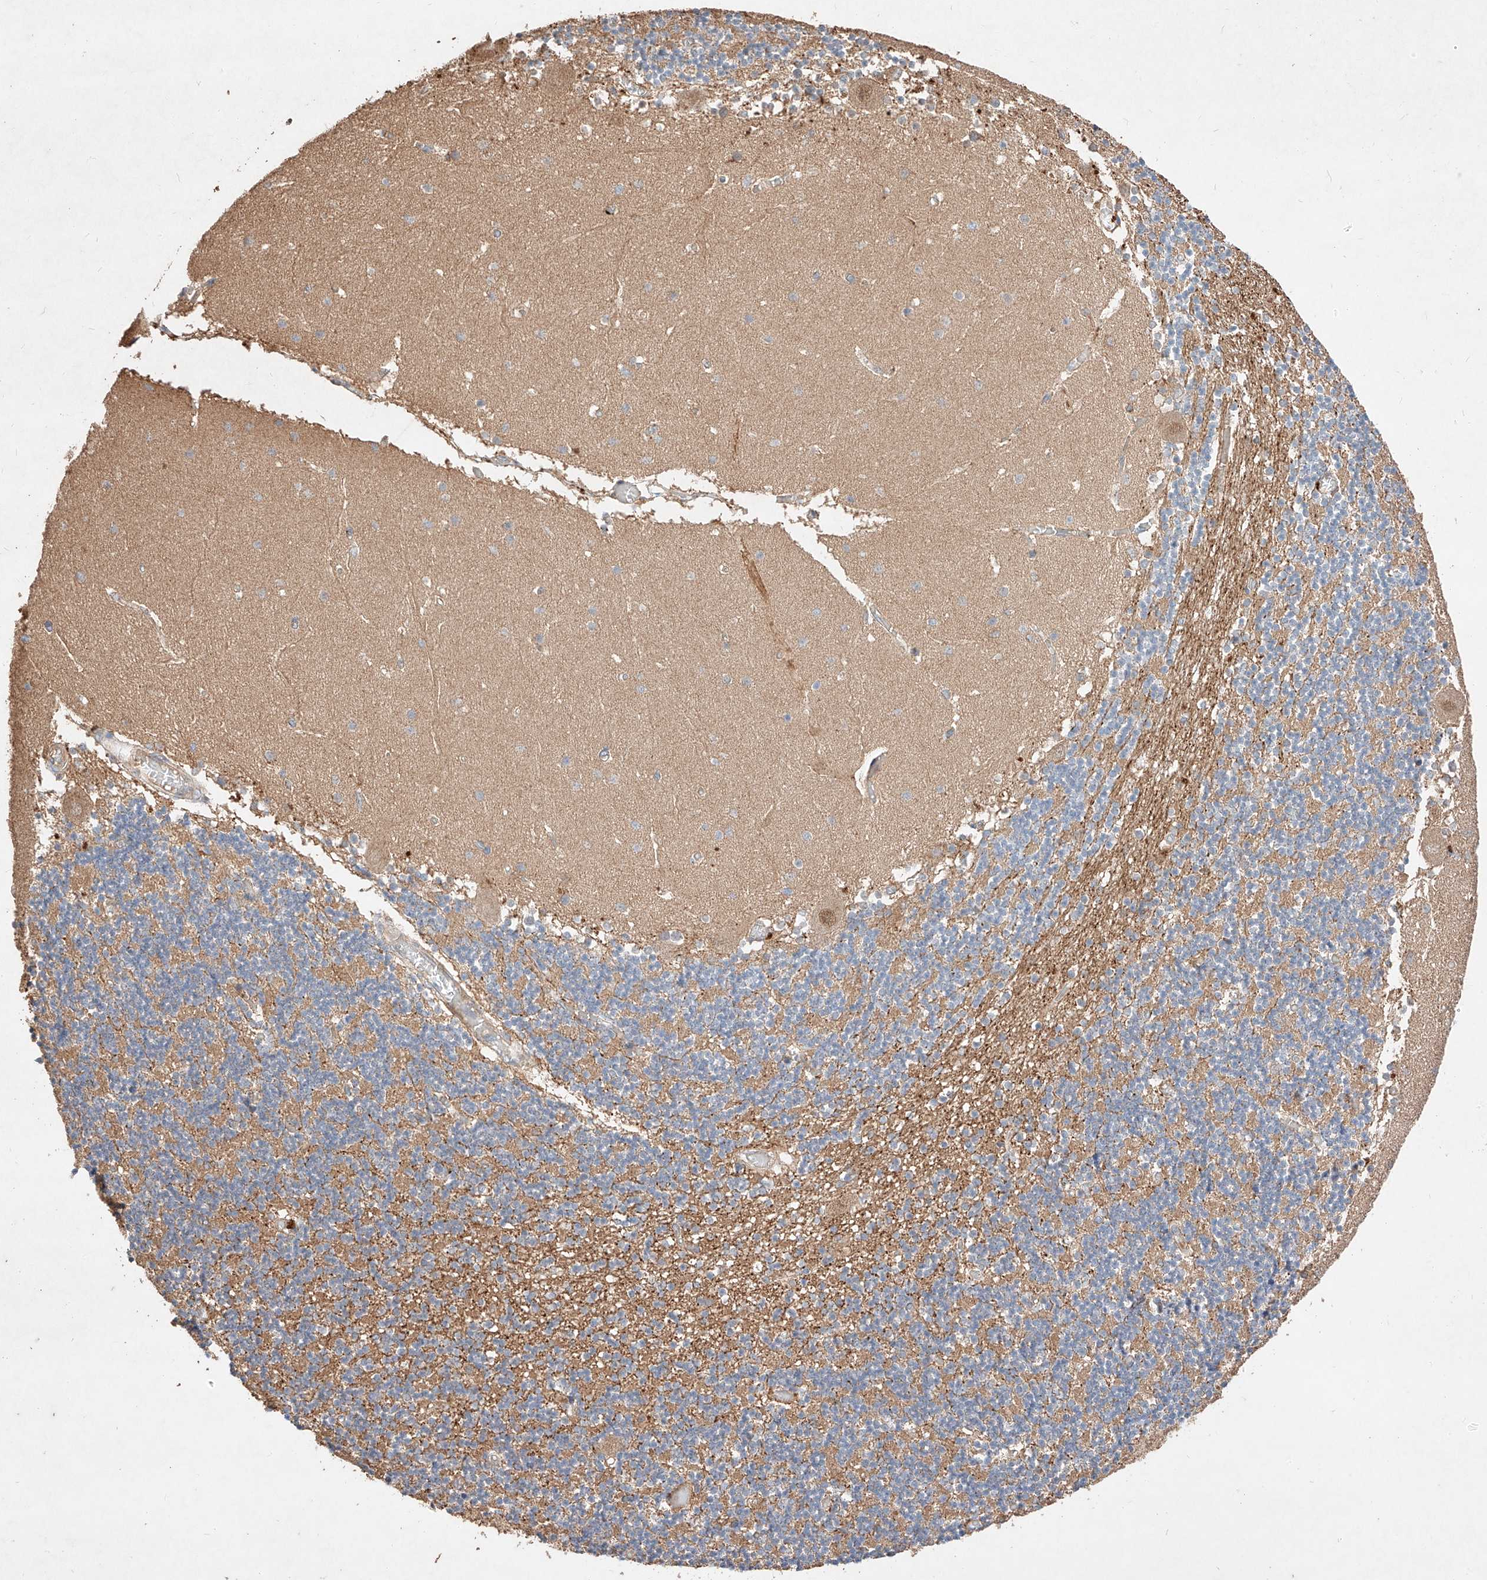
{"staining": {"intensity": "moderate", "quantity": ">75%", "location": "cytoplasmic/membranous"}, "tissue": "cerebellum", "cell_type": "Cells in granular layer", "image_type": "normal", "snomed": [{"axis": "morphology", "description": "Normal tissue, NOS"}, {"axis": "topography", "description": "Cerebellum"}], "caption": "Immunohistochemistry staining of unremarkable cerebellum, which shows medium levels of moderate cytoplasmic/membranous staining in approximately >75% of cells in granular layer indicating moderate cytoplasmic/membranous protein positivity. The staining was performed using DAB (3,3'-diaminobenzidine) (brown) for protein detection and nuclei were counterstained in hematoxylin (blue).", "gene": "C6orf62", "patient": {"sex": "female", "age": 28}}